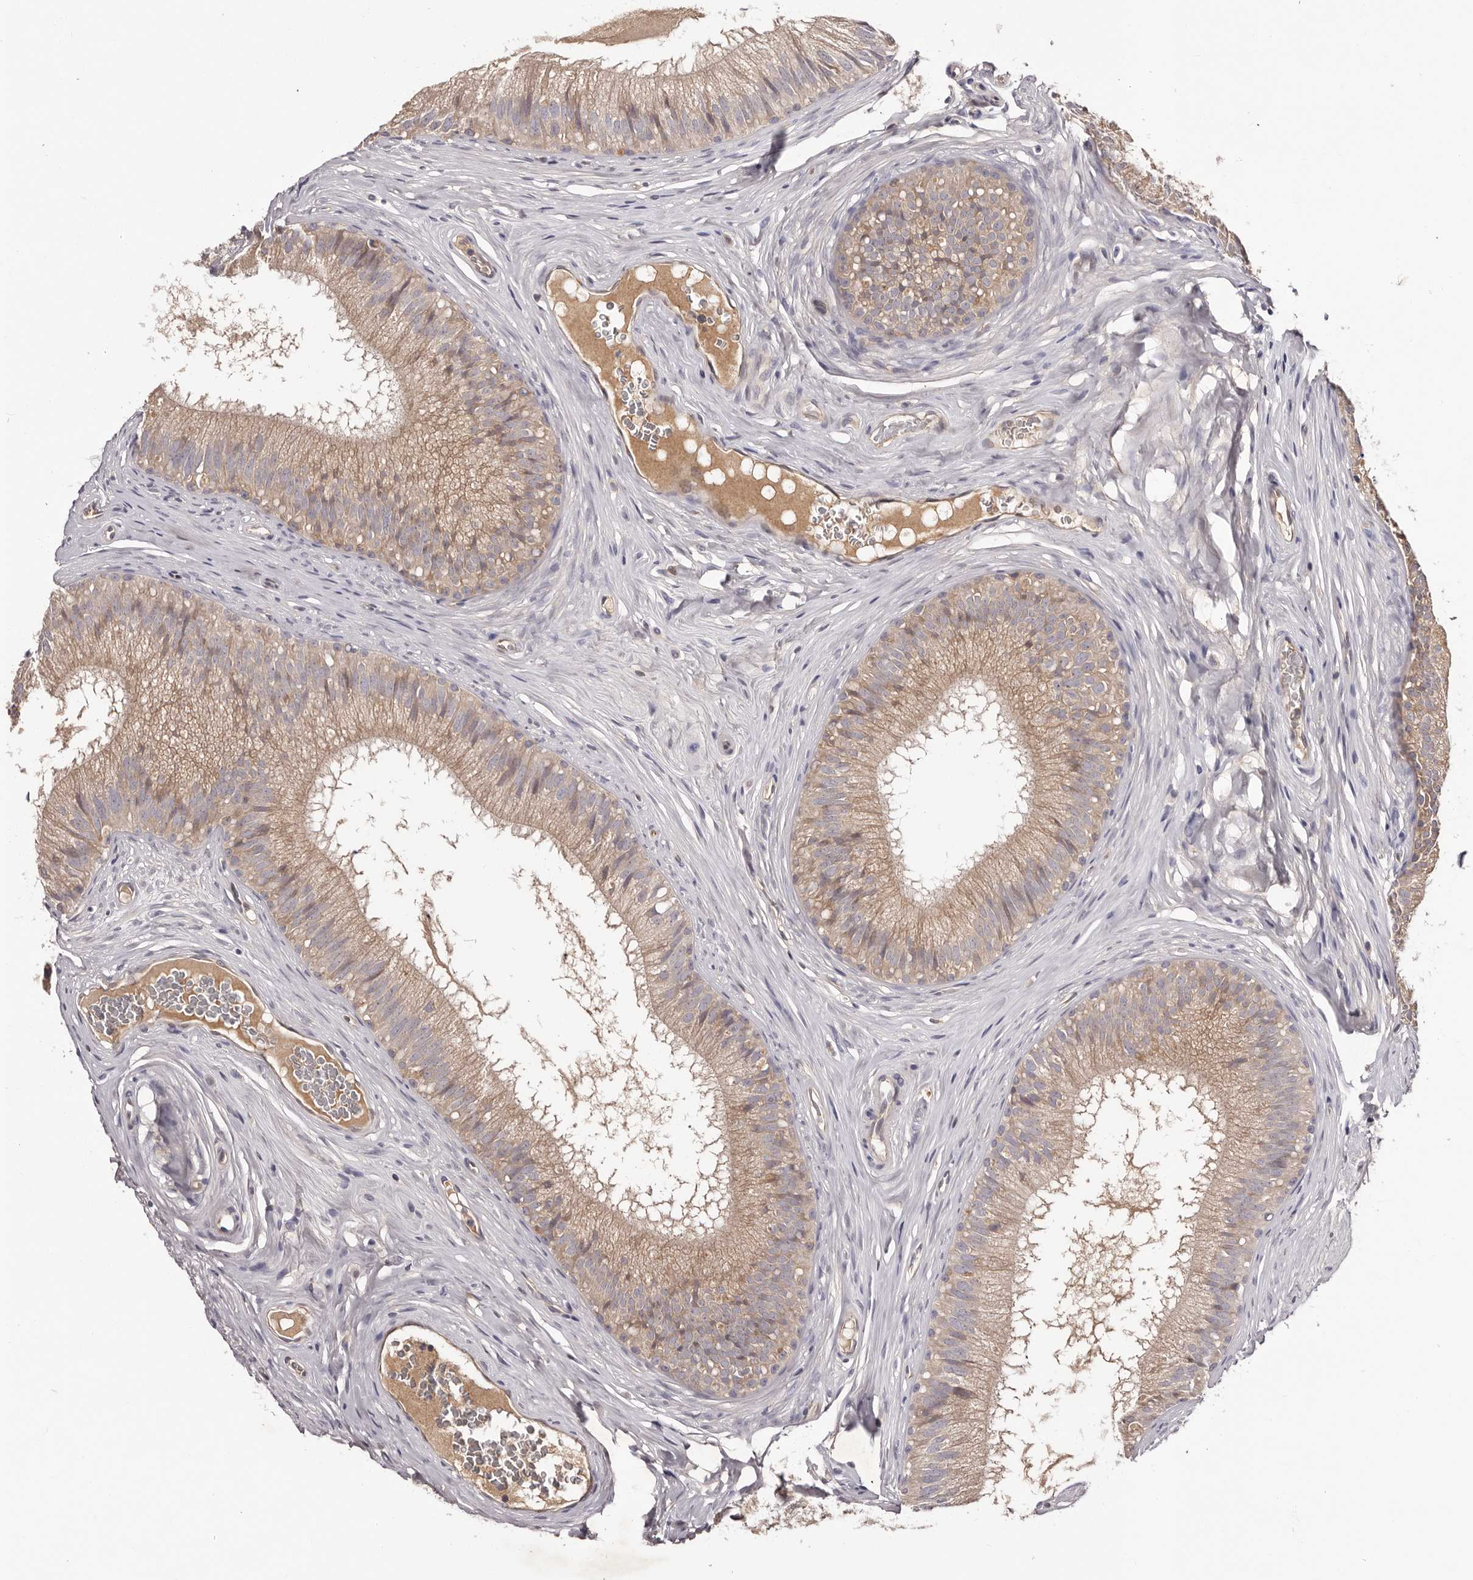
{"staining": {"intensity": "weak", "quantity": ">75%", "location": "cytoplasmic/membranous"}, "tissue": "epididymis", "cell_type": "Glandular cells", "image_type": "normal", "snomed": [{"axis": "morphology", "description": "Normal tissue, NOS"}, {"axis": "topography", "description": "Epididymis"}], "caption": "A low amount of weak cytoplasmic/membranous positivity is identified in about >75% of glandular cells in unremarkable epididymis.", "gene": "LTV1", "patient": {"sex": "male", "age": 29}}